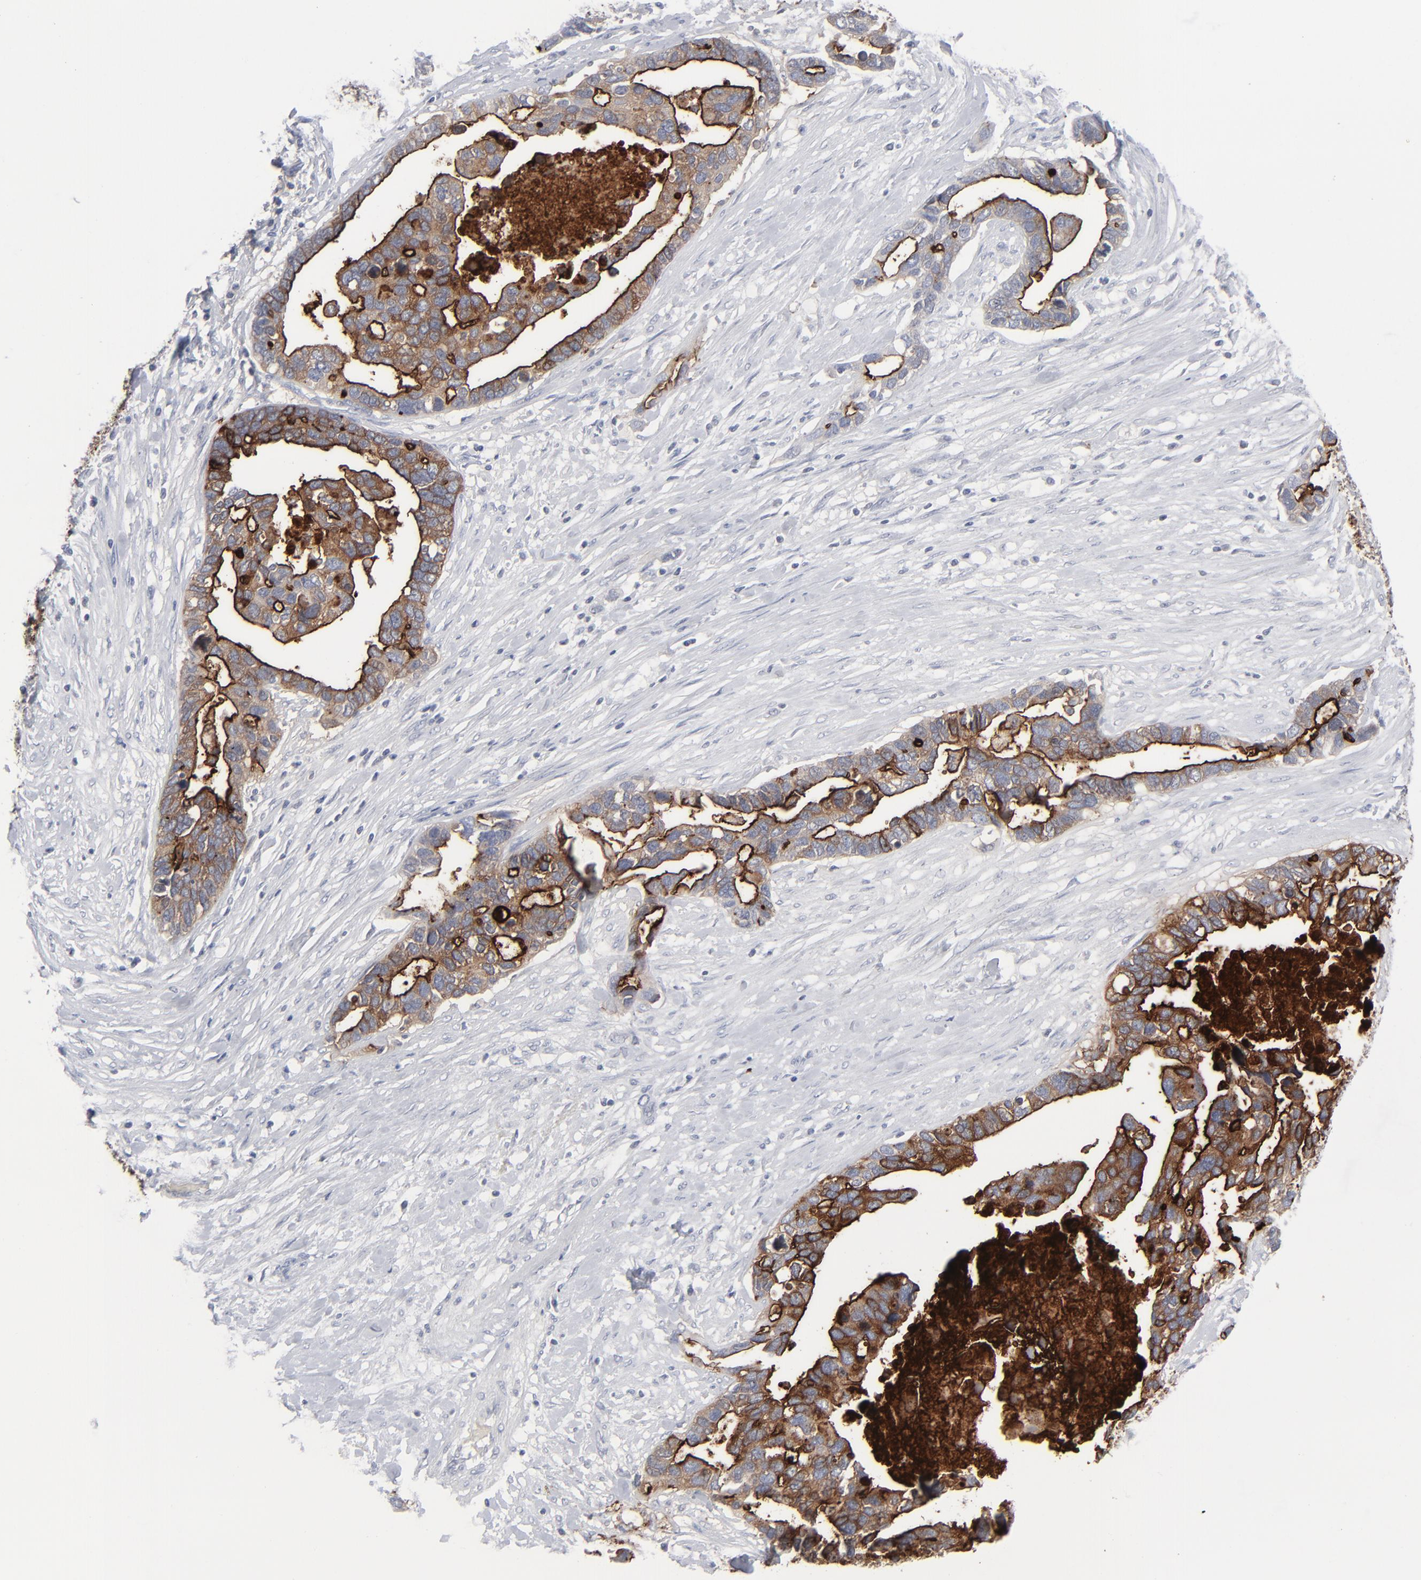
{"staining": {"intensity": "moderate", "quantity": "25%-75%", "location": "cytoplasmic/membranous"}, "tissue": "ovarian cancer", "cell_type": "Tumor cells", "image_type": "cancer", "snomed": [{"axis": "morphology", "description": "Cystadenocarcinoma, serous, NOS"}, {"axis": "topography", "description": "Ovary"}], "caption": "DAB immunohistochemical staining of human ovarian cancer exhibits moderate cytoplasmic/membranous protein expression in approximately 25%-75% of tumor cells.", "gene": "MSLN", "patient": {"sex": "female", "age": 54}}